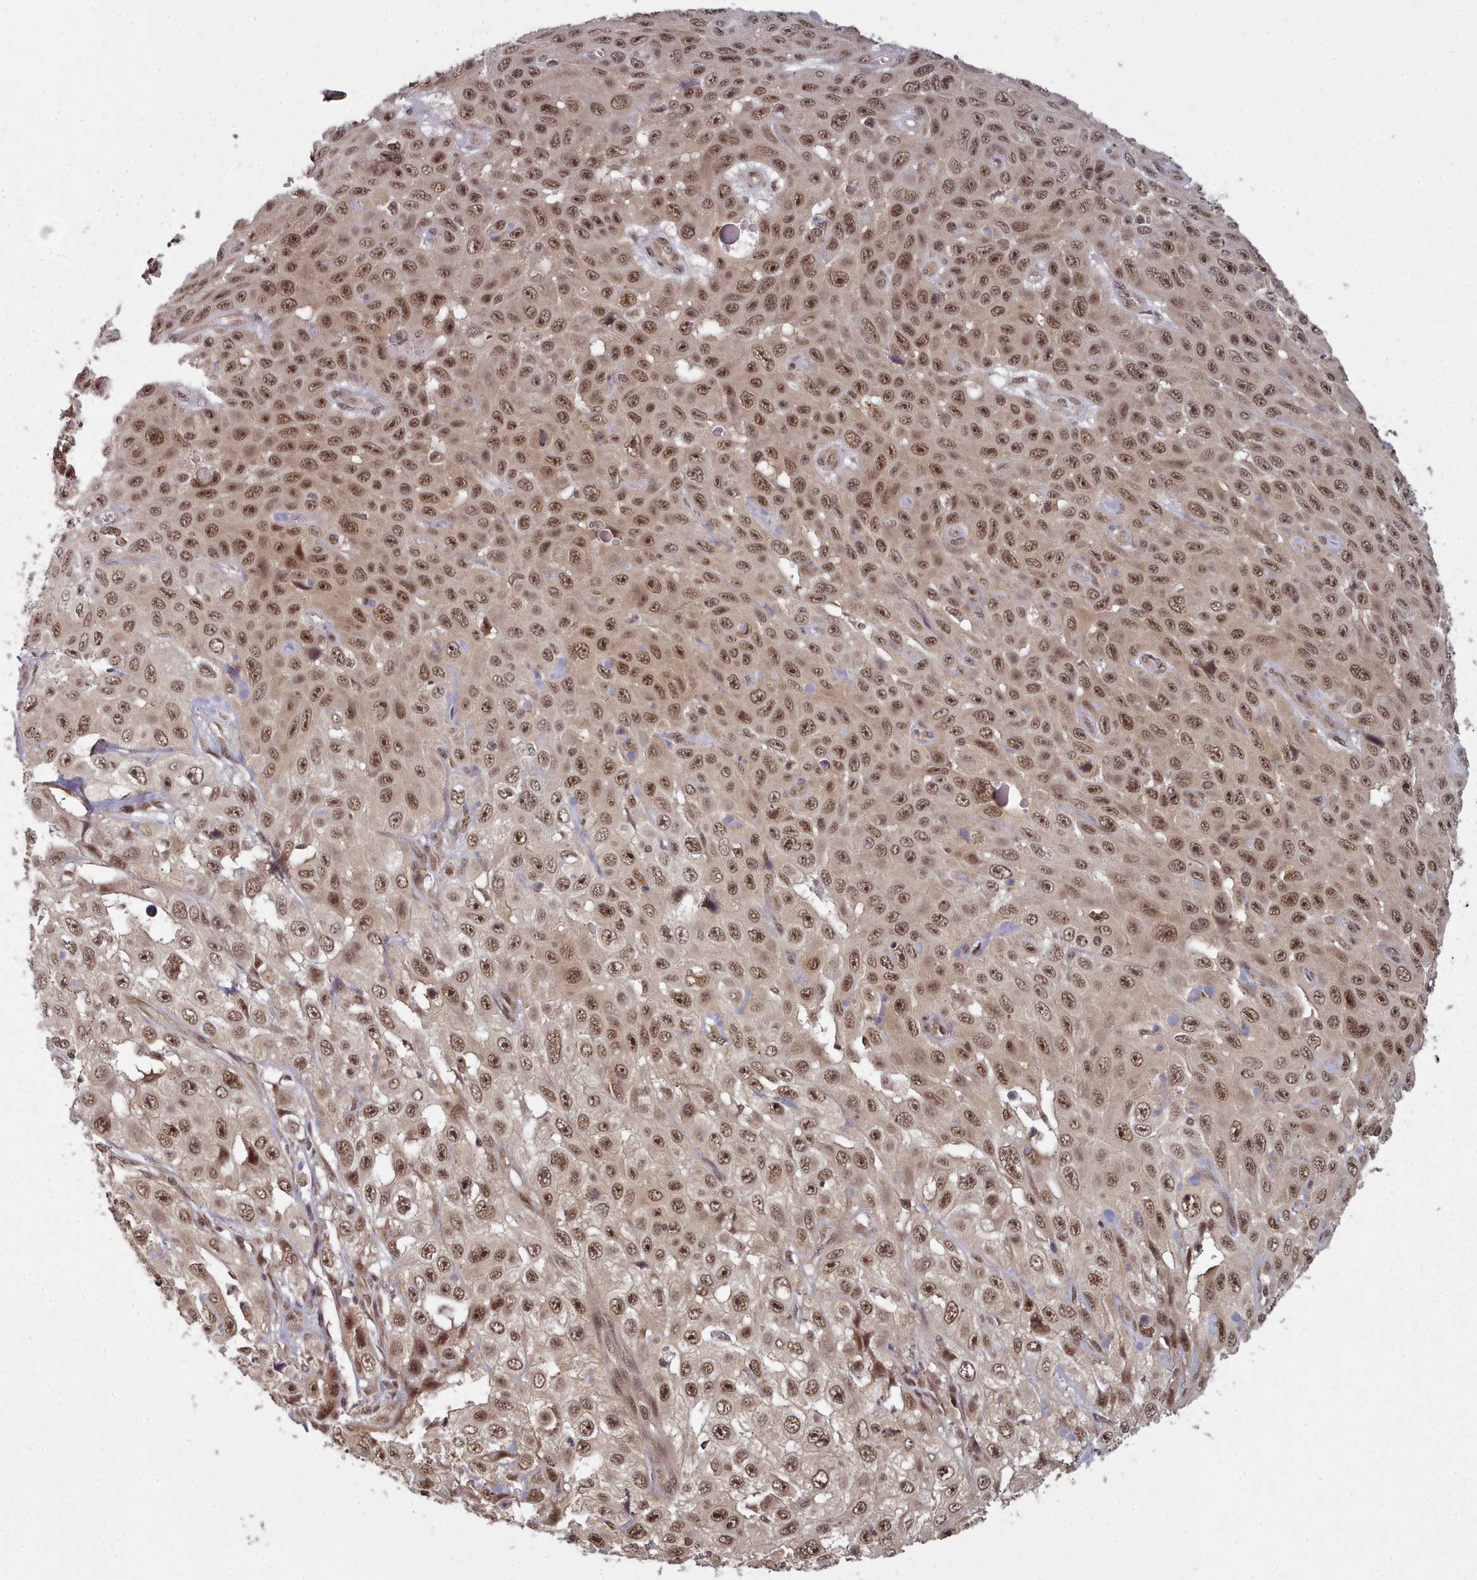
{"staining": {"intensity": "moderate", "quantity": ">75%", "location": "nuclear"}, "tissue": "skin cancer", "cell_type": "Tumor cells", "image_type": "cancer", "snomed": [{"axis": "morphology", "description": "Squamous cell carcinoma, NOS"}, {"axis": "topography", "description": "Skin"}], "caption": "Immunohistochemistry (IHC) (DAB) staining of human skin cancer exhibits moderate nuclear protein expression in approximately >75% of tumor cells. (DAB = brown stain, brightfield microscopy at high magnification).", "gene": "DHX8", "patient": {"sex": "male", "age": 82}}